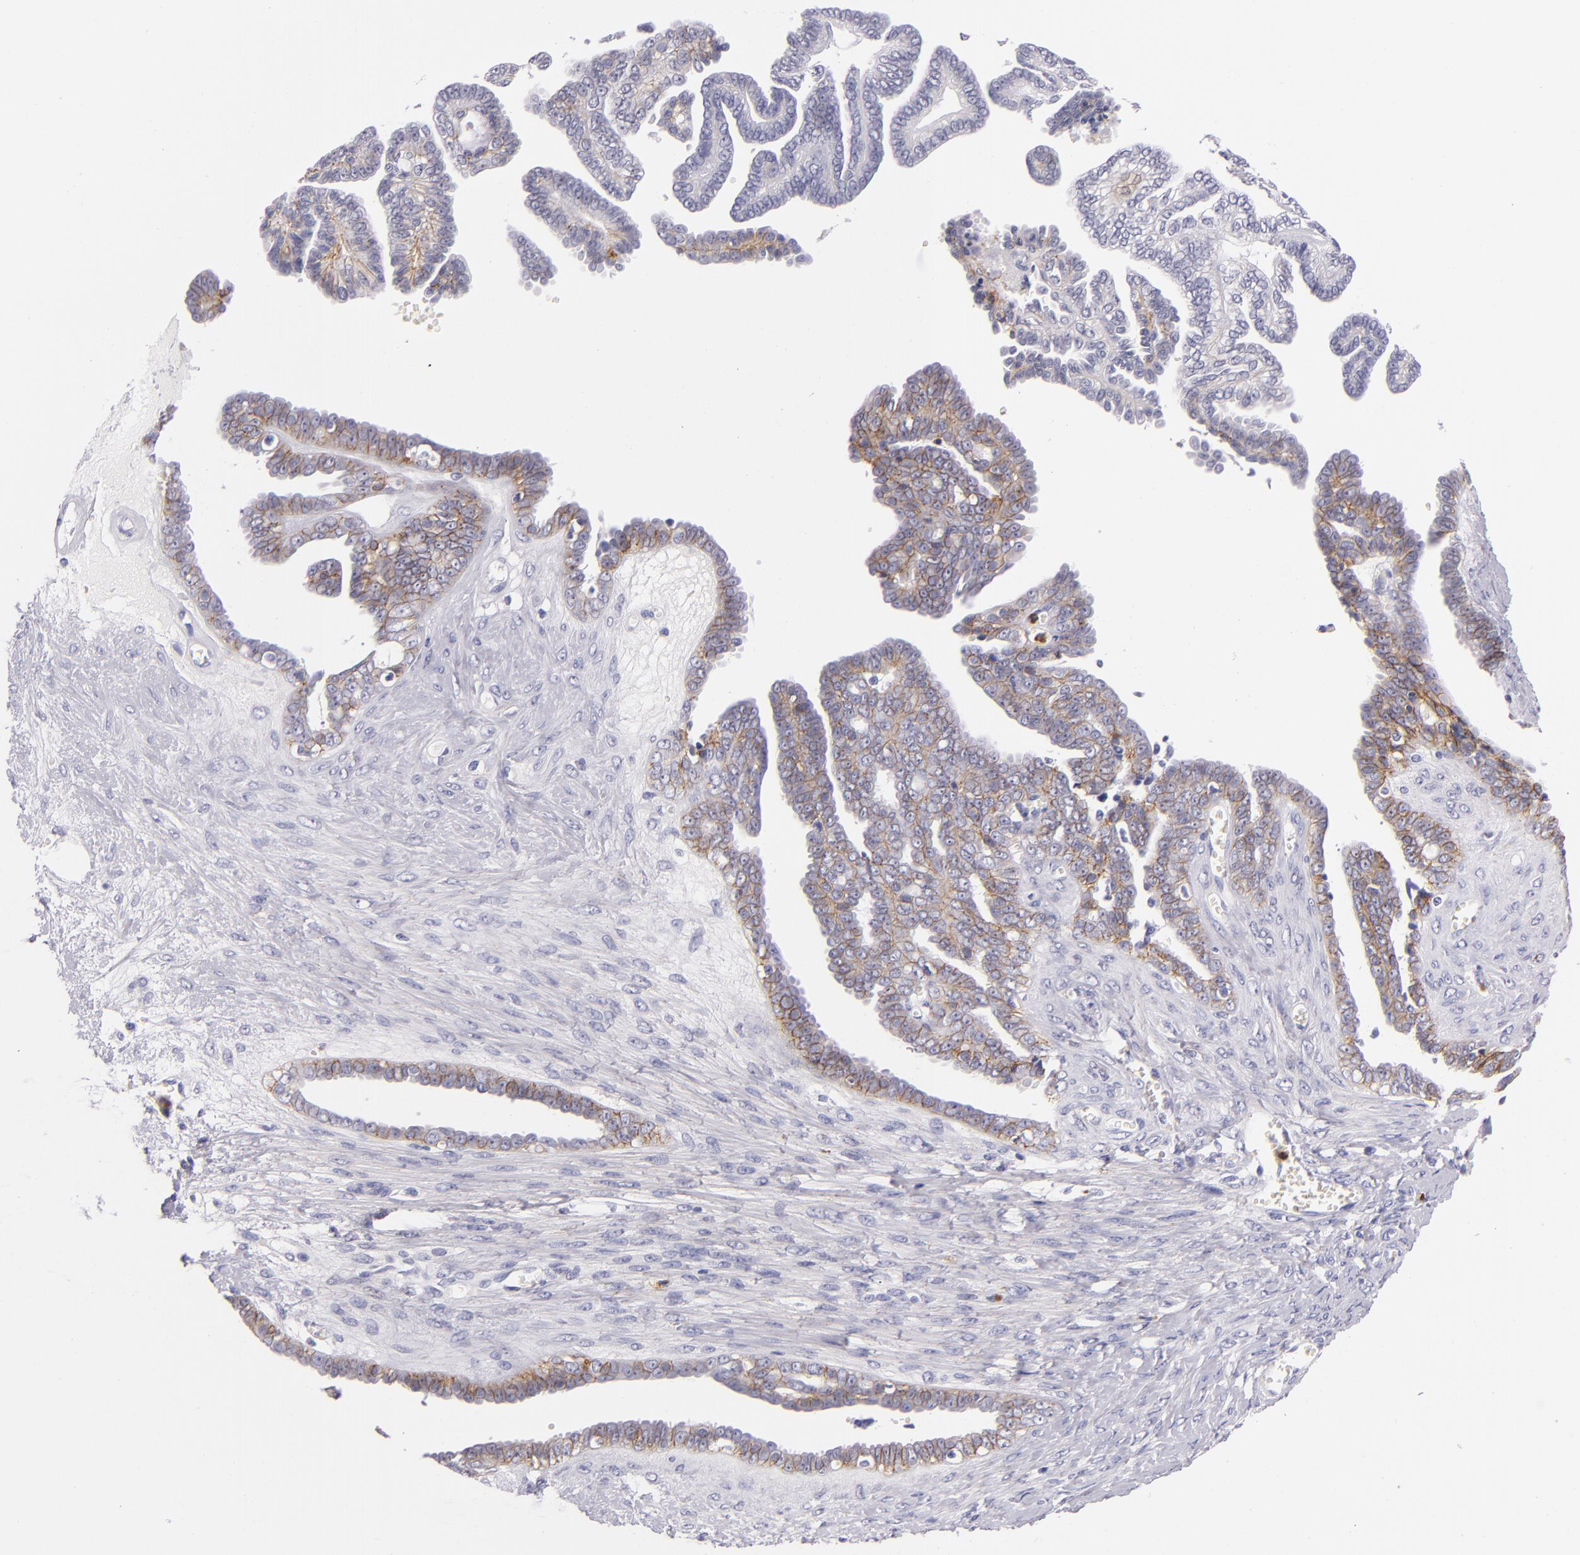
{"staining": {"intensity": "weak", "quantity": "25%-75%", "location": "cytoplasmic/membranous"}, "tissue": "ovarian cancer", "cell_type": "Tumor cells", "image_type": "cancer", "snomed": [{"axis": "morphology", "description": "Cystadenocarcinoma, serous, NOS"}, {"axis": "topography", "description": "Ovary"}], "caption": "A brown stain shows weak cytoplasmic/membranous positivity of a protein in human ovarian cancer tumor cells.", "gene": "CDH3", "patient": {"sex": "female", "age": 71}}